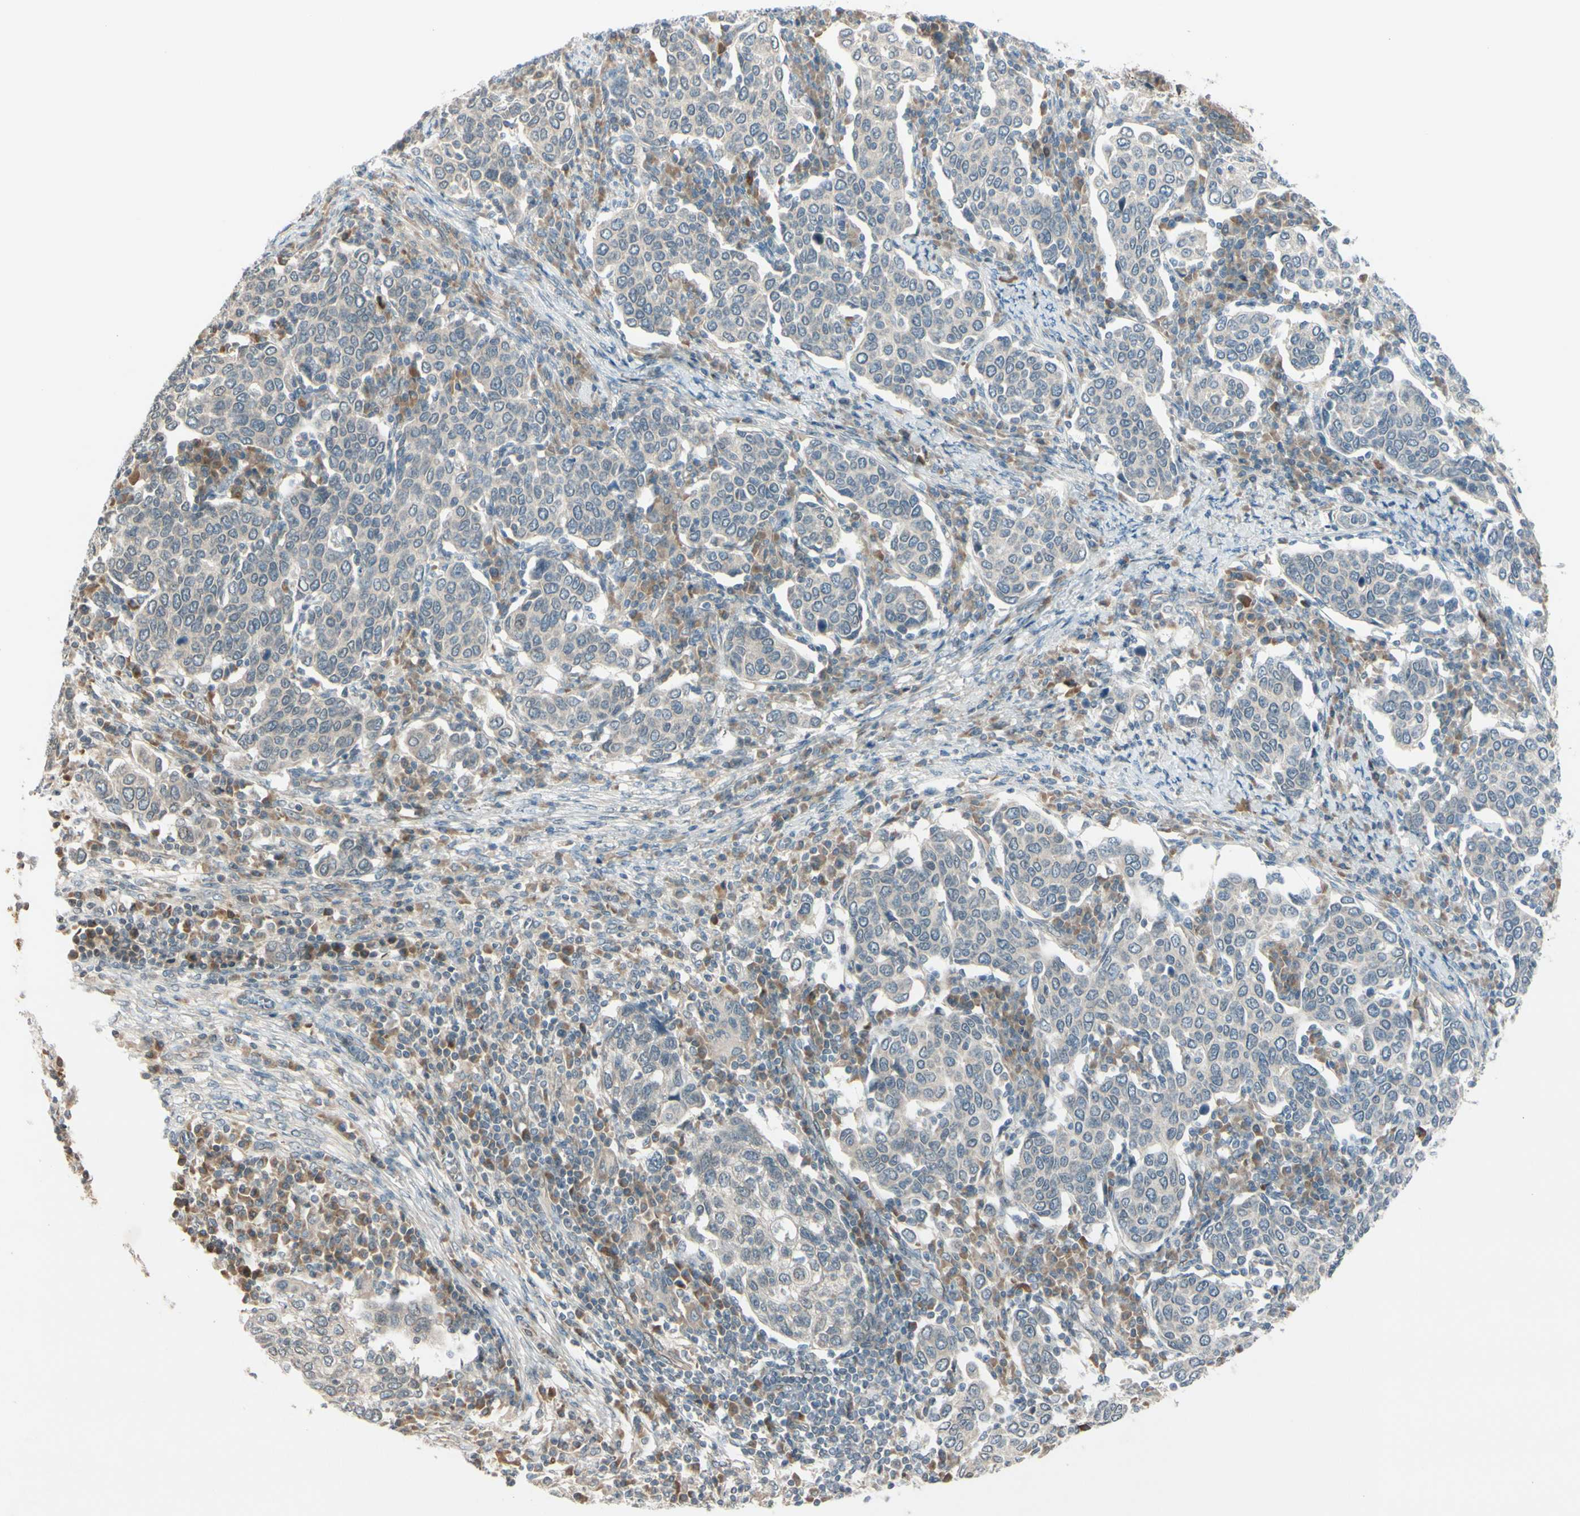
{"staining": {"intensity": "negative", "quantity": "none", "location": "none"}, "tissue": "cervical cancer", "cell_type": "Tumor cells", "image_type": "cancer", "snomed": [{"axis": "morphology", "description": "Squamous cell carcinoma, NOS"}, {"axis": "topography", "description": "Cervix"}], "caption": "Micrograph shows no protein expression in tumor cells of cervical squamous cell carcinoma tissue.", "gene": "FGF10", "patient": {"sex": "female", "age": 40}}